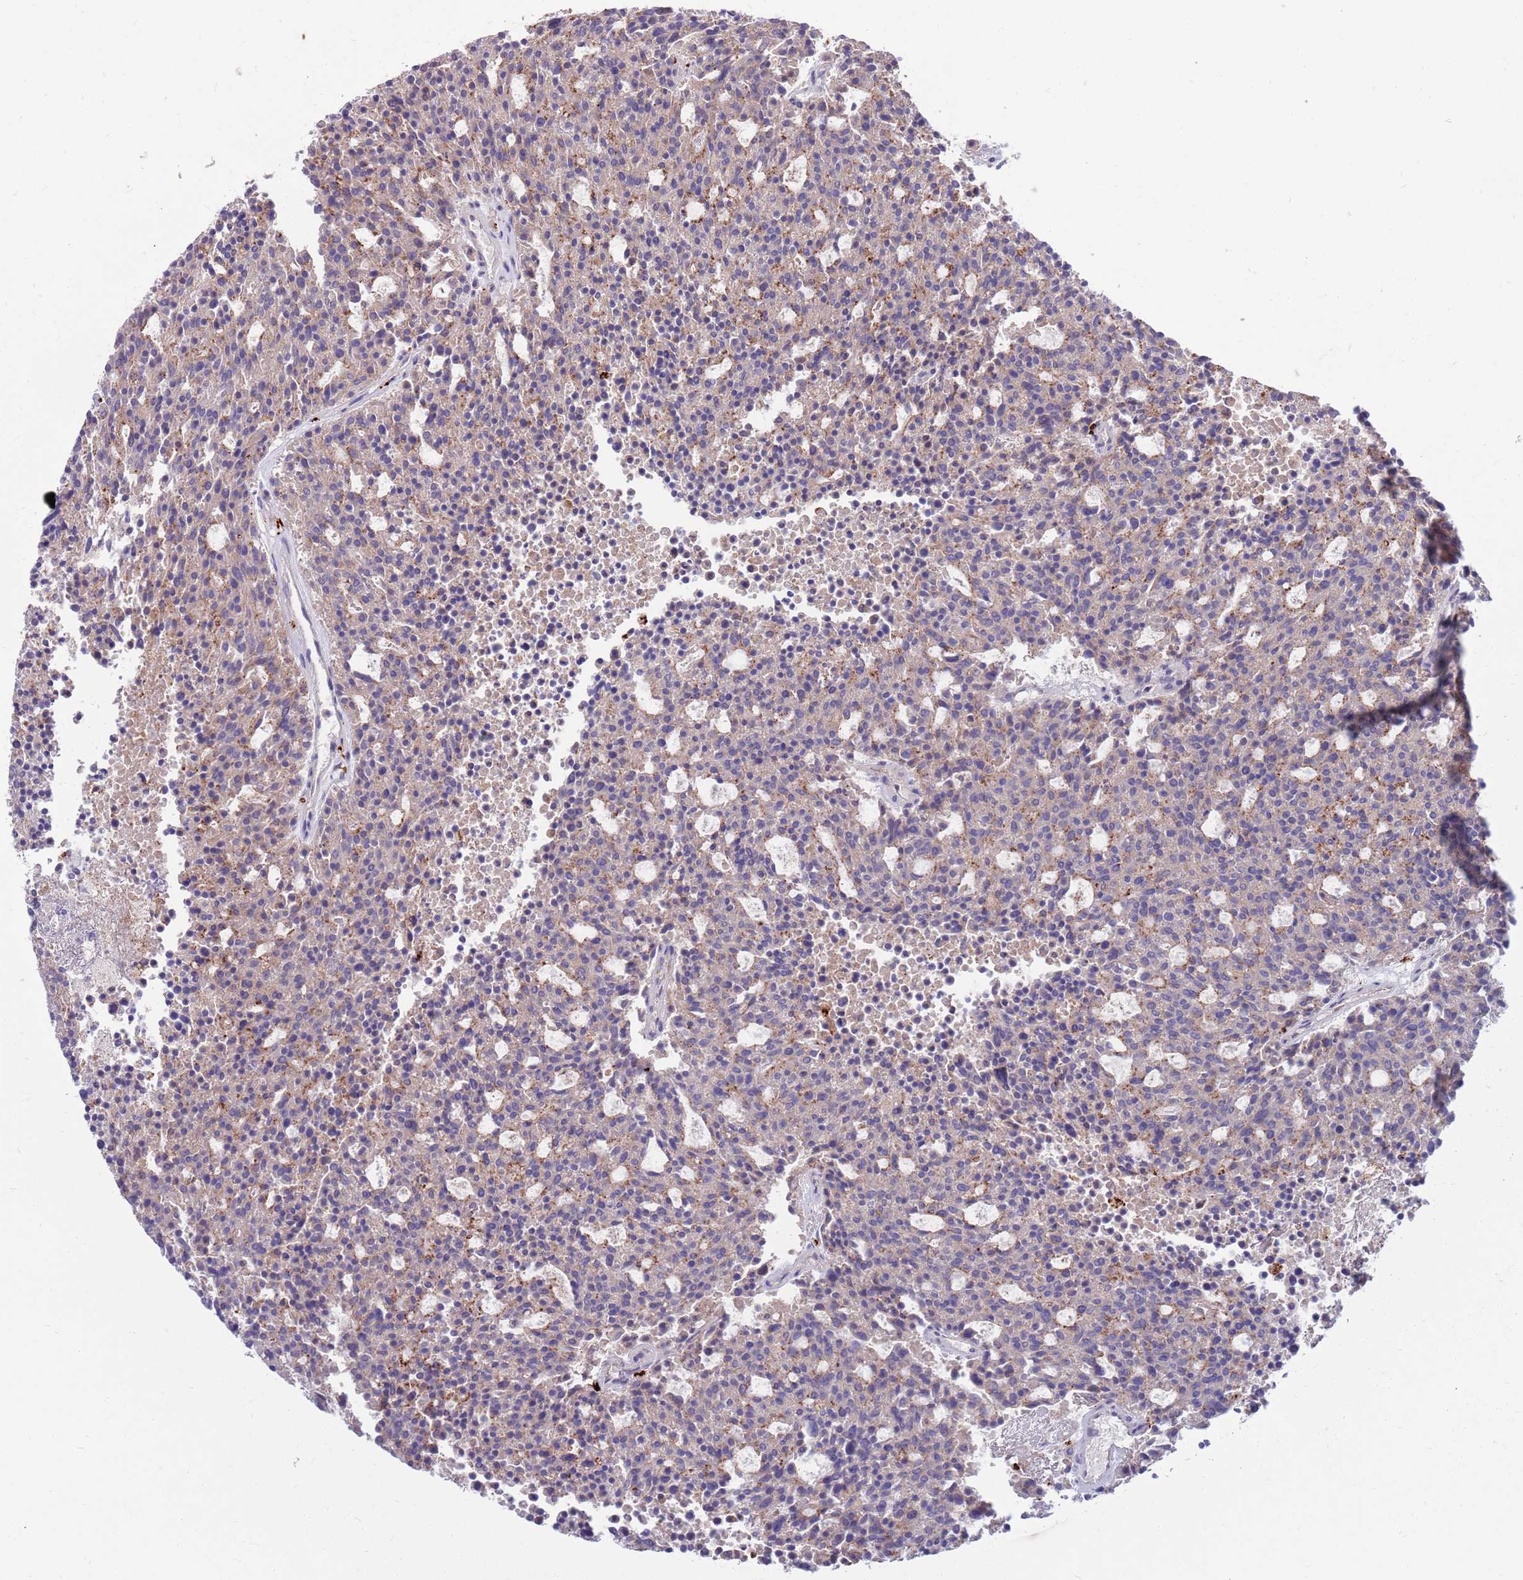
{"staining": {"intensity": "negative", "quantity": "none", "location": "none"}, "tissue": "carcinoid", "cell_type": "Tumor cells", "image_type": "cancer", "snomed": [{"axis": "morphology", "description": "Carcinoid, malignant, NOS"}, {"axis": "topography", "description": "Pancreas"}], "caption": "Photomicrograph shows no protein staining in tumor cells of carcinoid tissue.", "gene": "KLHL29", "patient": {"sex": "female", "age": 54}}